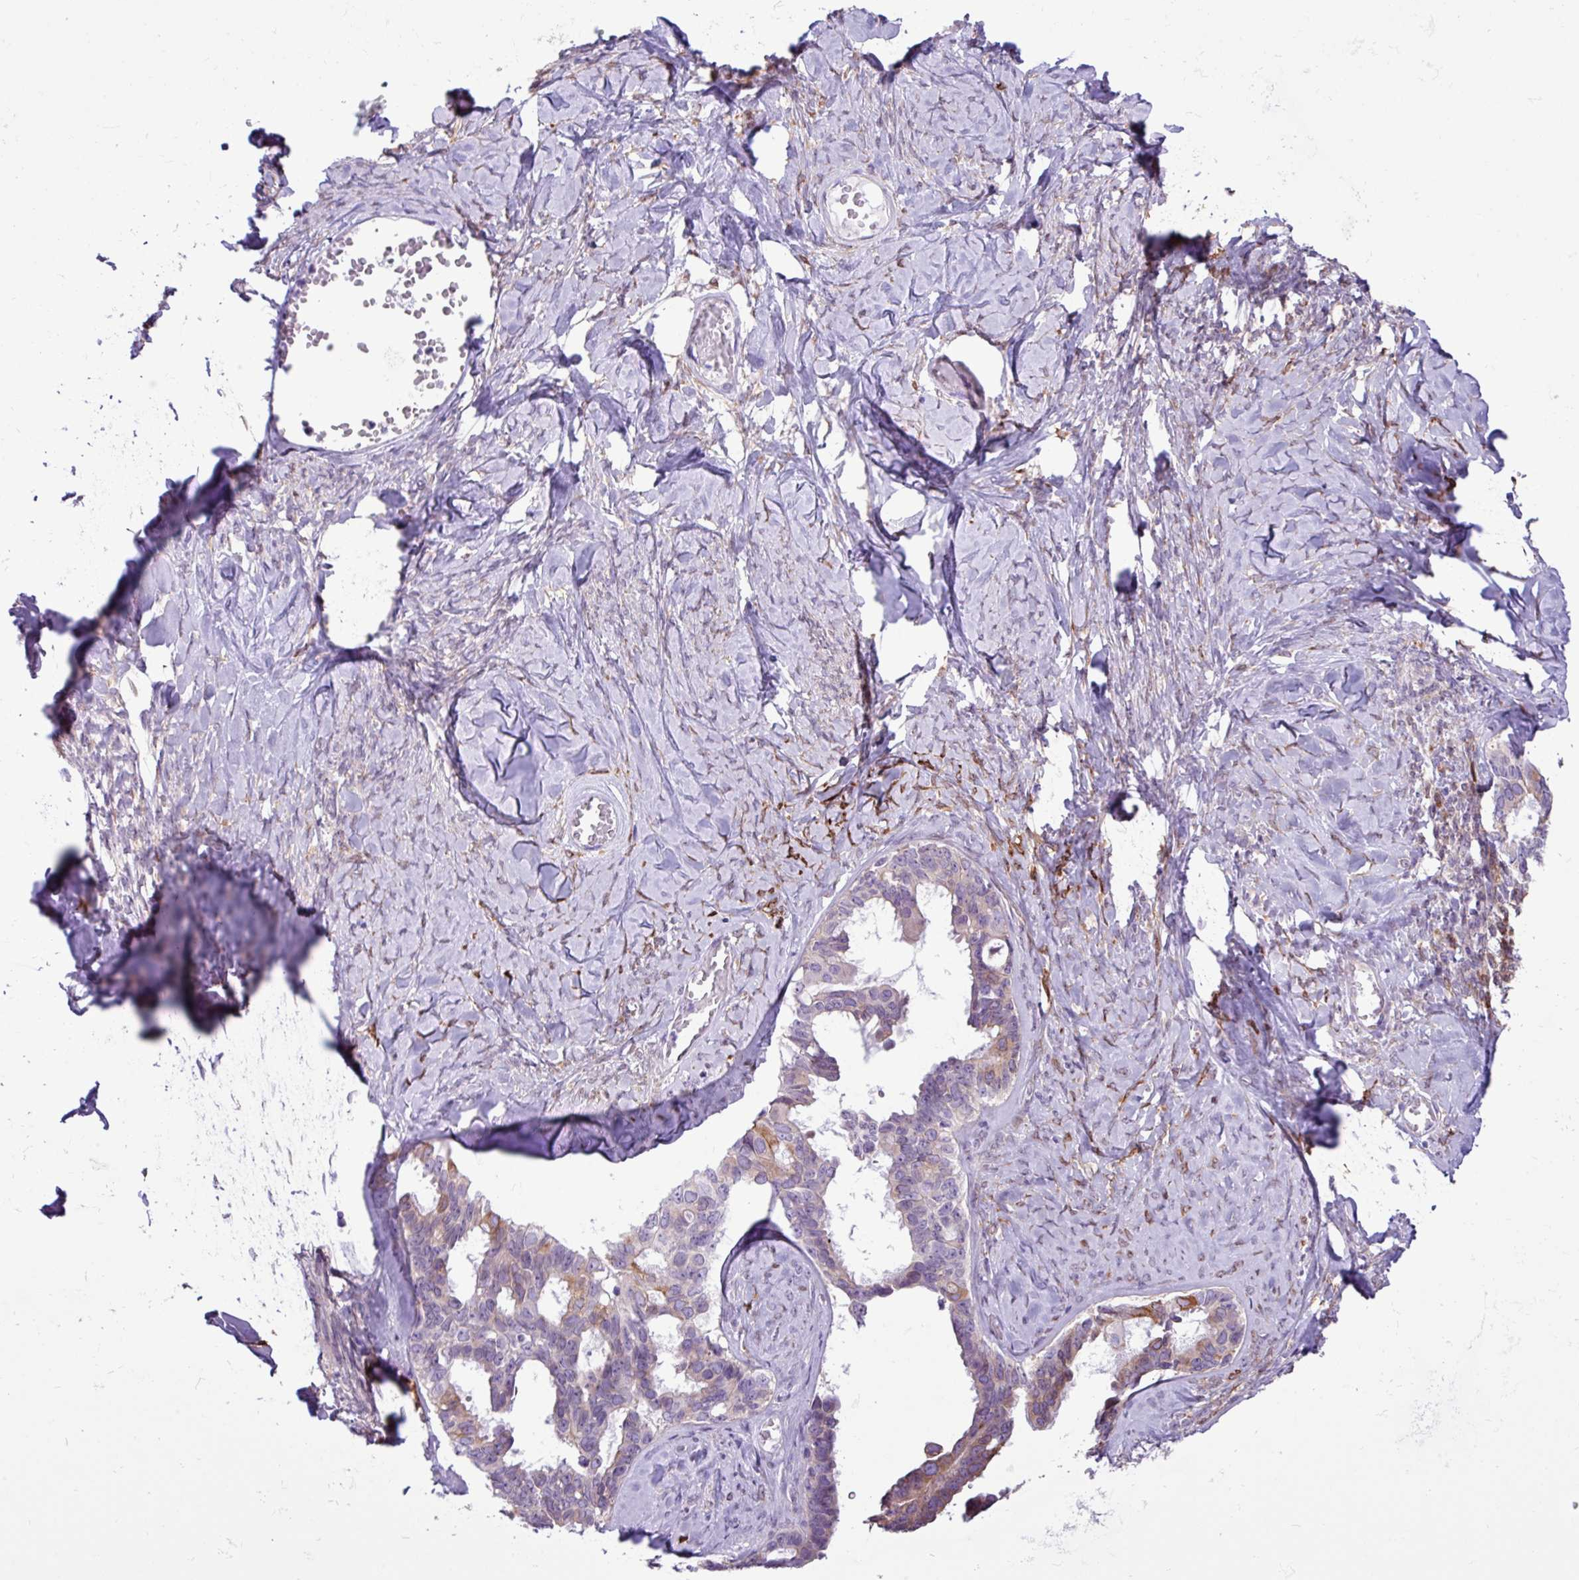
{"staining": {"intensity": "strong", "quantity": "<25%", "location": "cytoplasmic/membranous"}, "tissue": "ovarian cancer", "cell_type": "Tumor cells", "image_type": "cancer", "snomed": [{"axis": "morphology", "description": "Cystadenocarcinoma, serous, NOS"}, {"axis": "topography", "description": "Ovary"}], "caption": "This photomicrograph demonstrates immunohistochemistry staining of human ovarian cancer (serous cystadenocarcinoma), with medium strong cytoplasmic/membranous positivity in approximately <25% of tumor cells.", "gene": "SLC38A1", "patient": {"sex": "female", "age": 69}}